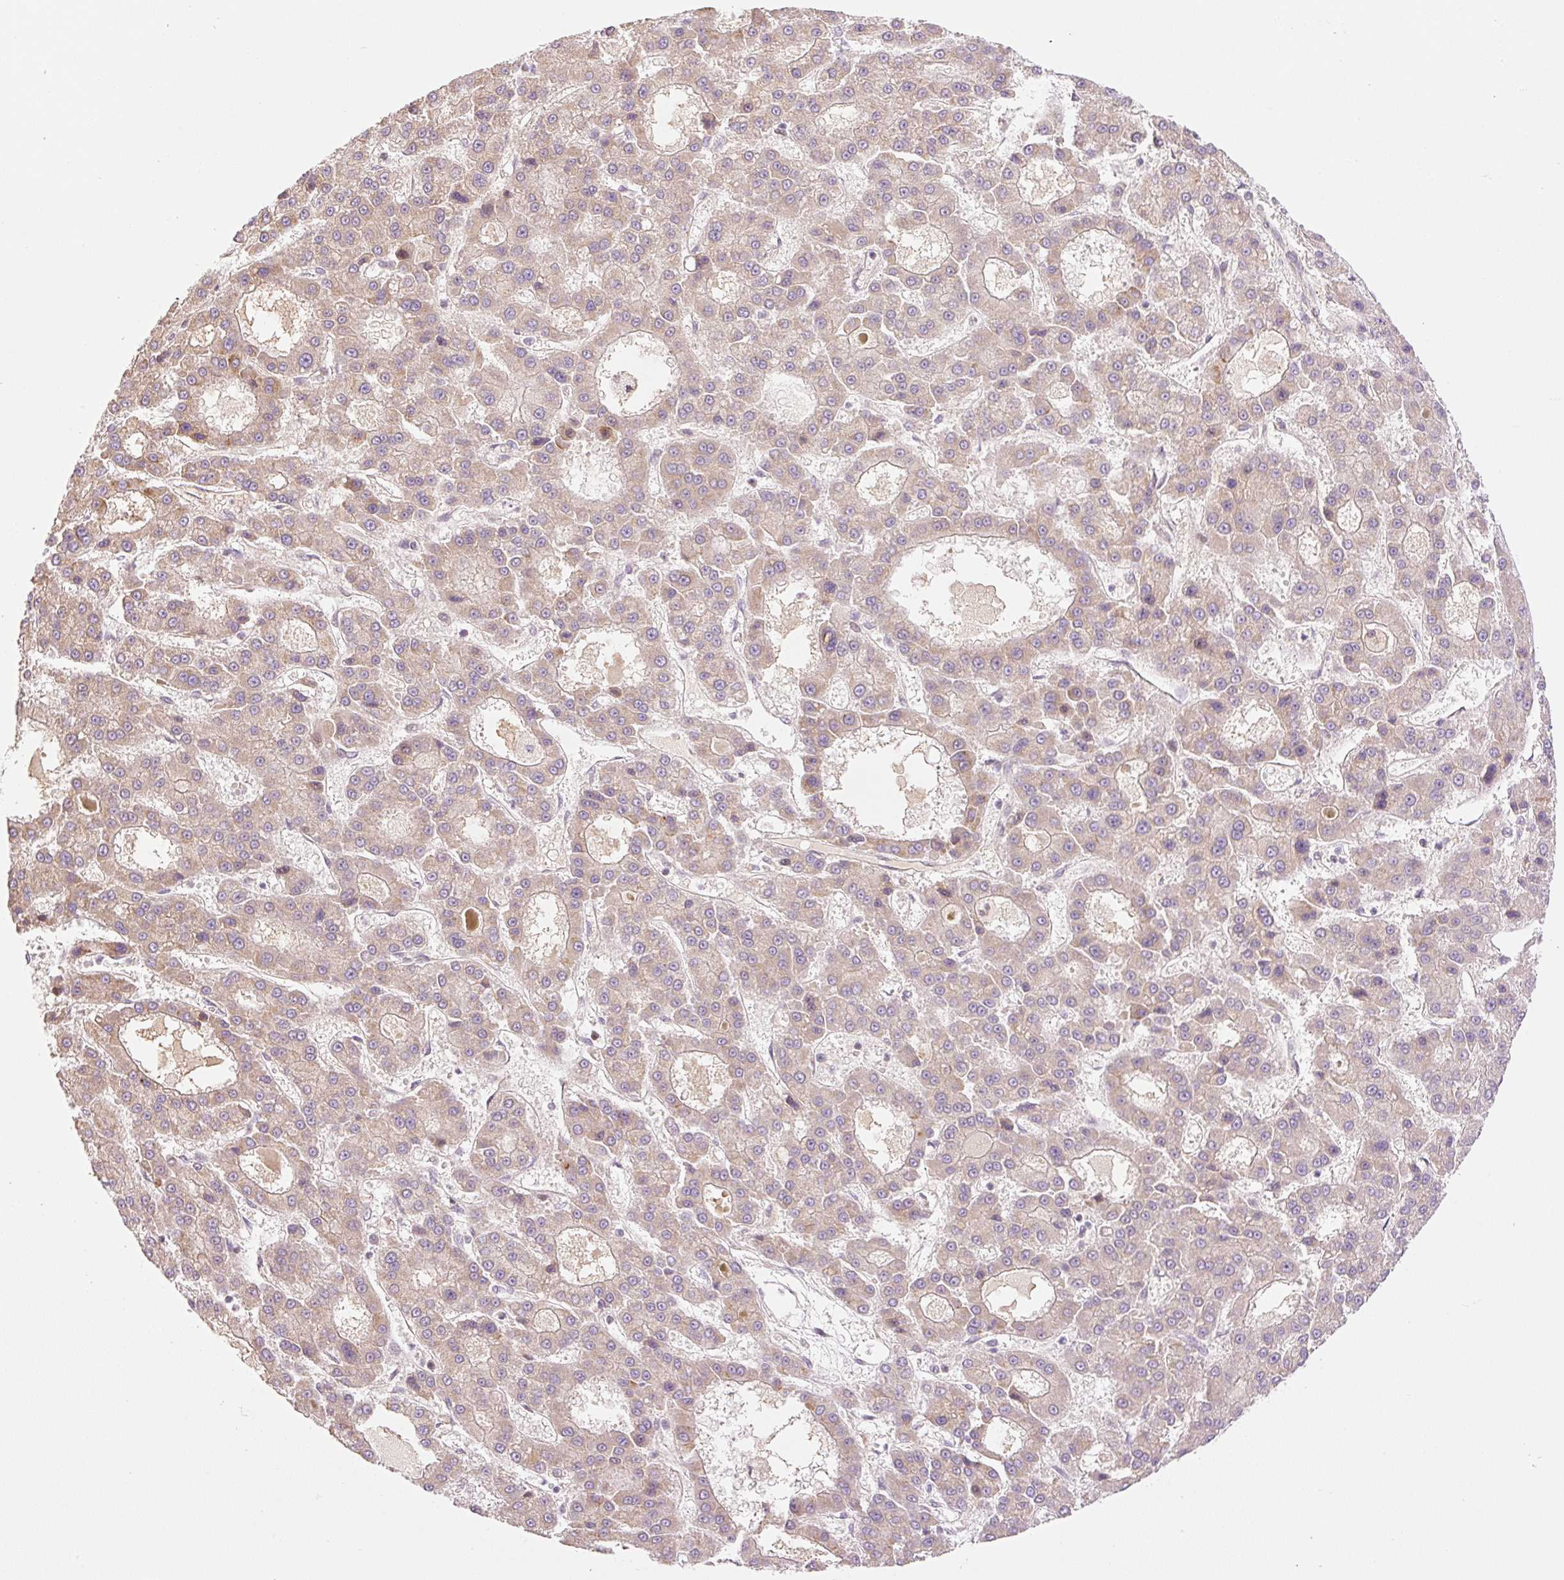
{"staining": {"intensity": "weak", "quantity": ">75%", "location": "cytoplasmic/membranous"}, "tissue": "liver cancer", "cell_type": "Tumor cells", "image_type": "cancer", "snomed": [{"axis": "morphology", "description": "Carcinoma, Hepatocellular, NOS"}, {"axis": "topography", "description": "Liver"}], "caption": "Immunohistochemistry (IHC) micrograph of neoplastic tissue: liver hepatocellular carcinoma stained using IHC exhibits low levels of weak protein expression localized specifically in the cytoplasmic/membranous of tumor cells, appearing as a cytoplasmic/membranous brown color.", "gene": "ZNF394", "patient": {"sex": "male", "age": 70}}